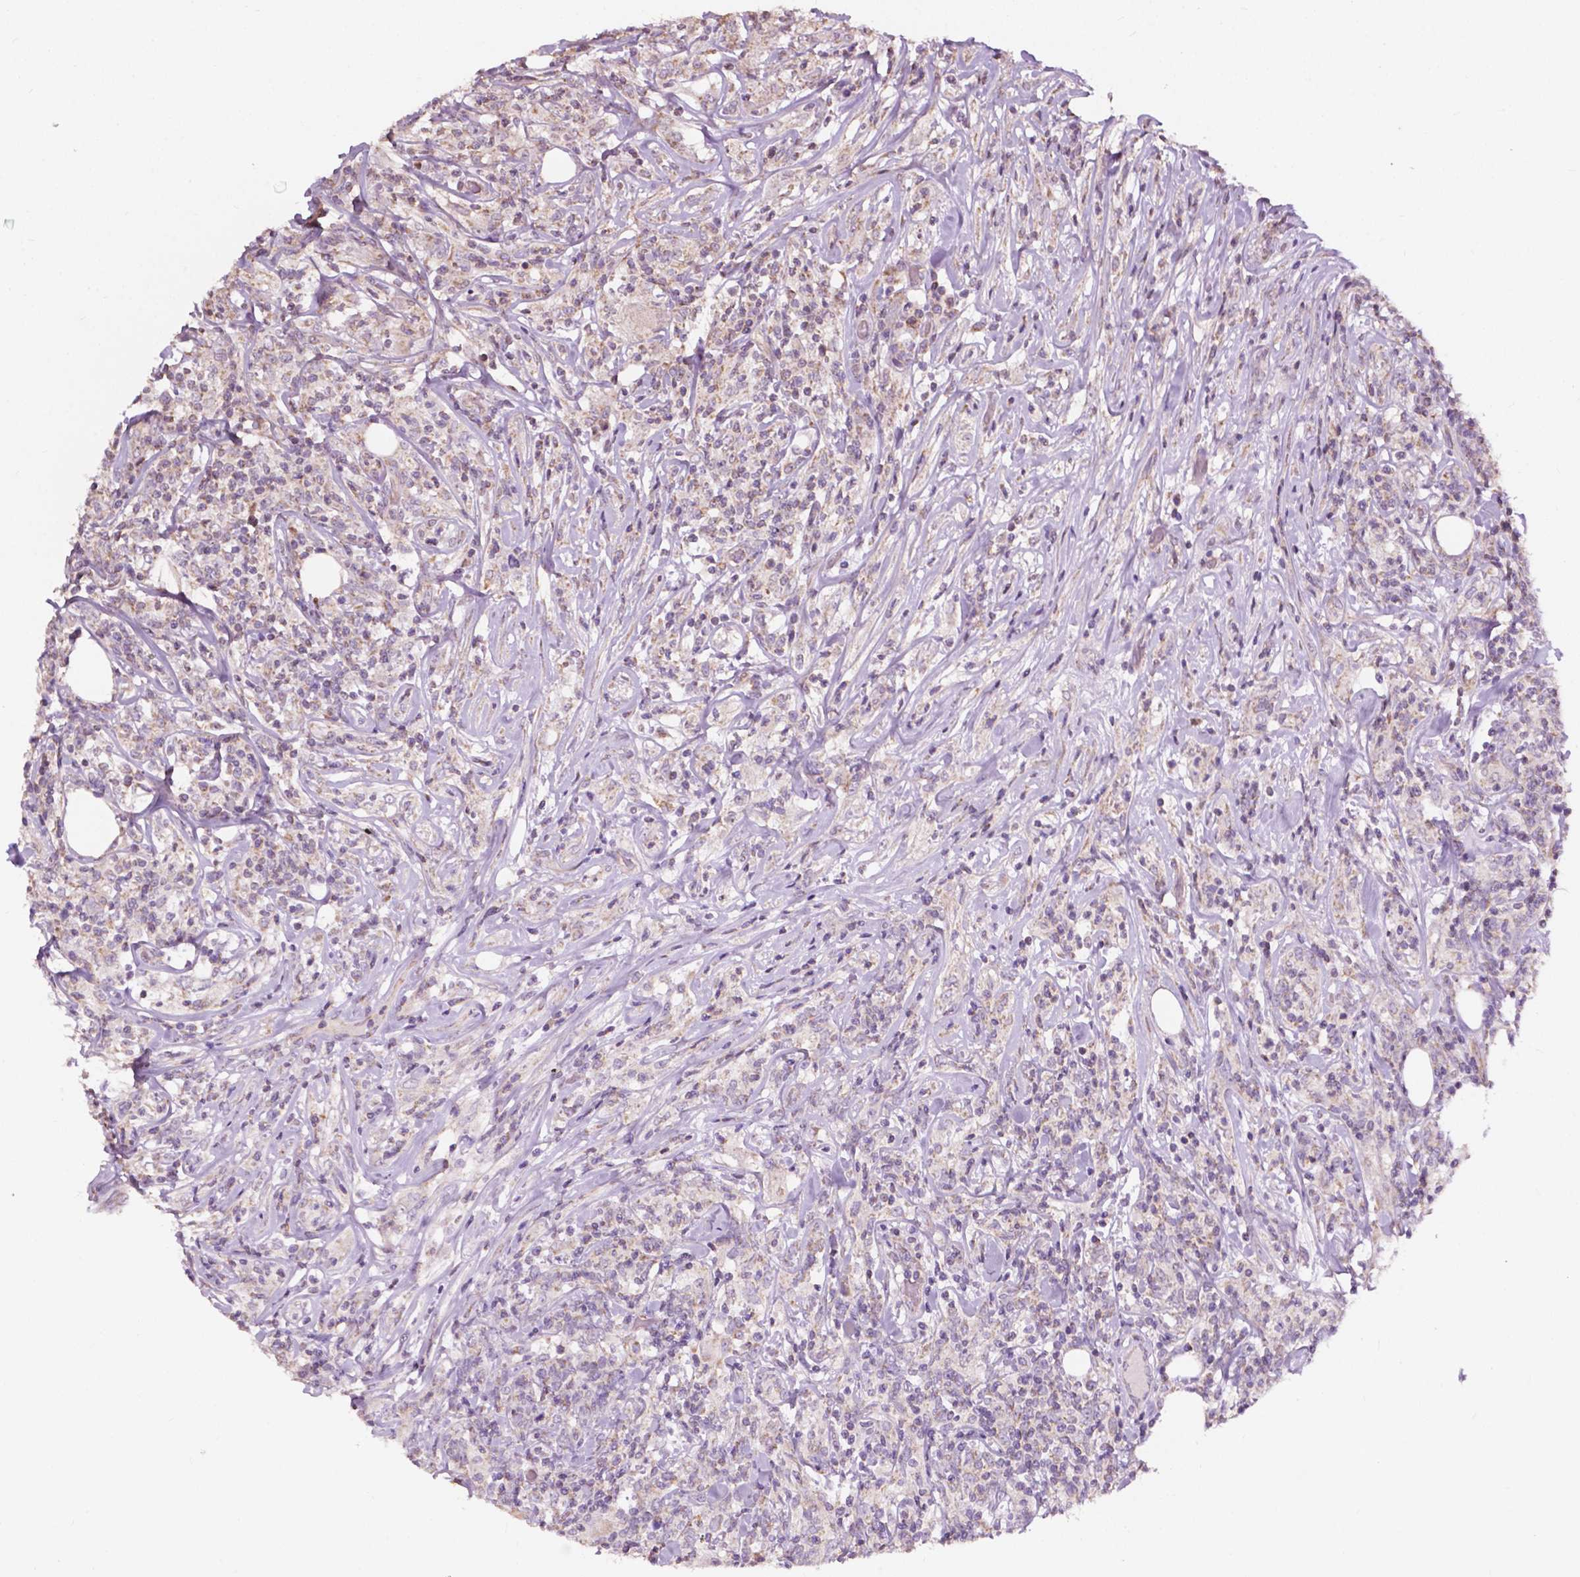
{"staining": {"intensity": "weak", "quantity": "25%-75%", "location": "cytoplasmic/membranous"}, "tissue": "lymphoma", "cell_type": "Tumor cells", "image_type": "cancer", "snomed": [{"axis": "morphology", "description": "Malignant lymphoma, non-Hodgkin's type, High grade"}, {"axis": "topography", "description": "Lymph node"}], "caption": "Protein staining by immunohistochemistry (IHC) demonstrates weak cytoplasmic/membranous expression in approximately 25%-75% of tumor cells in lymphoma.", "gene": "NDUFA10", "patient": {"sex": "female", "age": 84}}